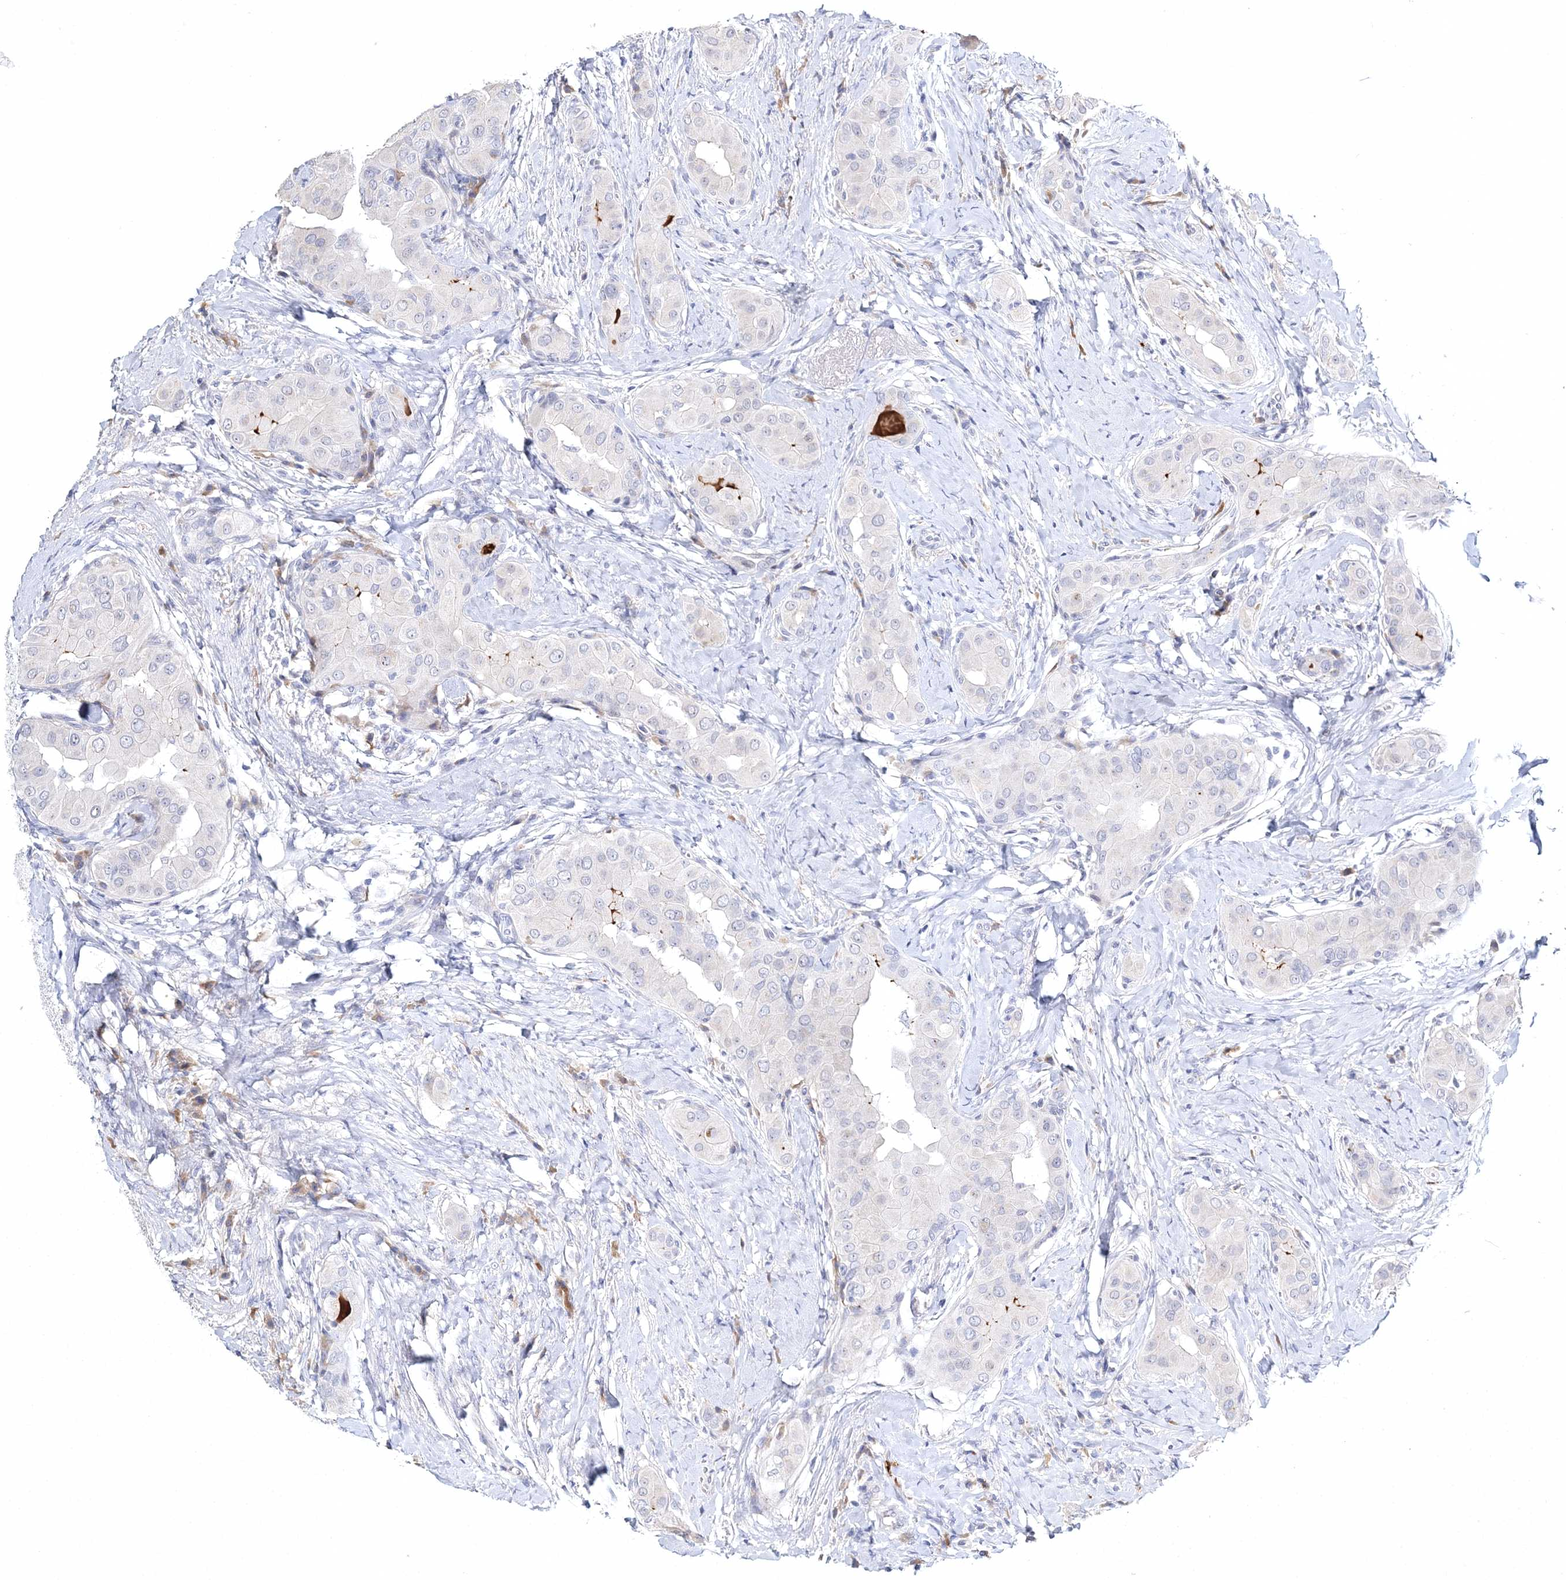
{"staining": {"intensity": "negative", "quantity": "none", "location": "none"}, "tissue": "thyroid cancer", "cell_type": "Tumor cells", "image_type": "cancer", "snomed": [{"axis": "morphology", "description": "Papillary adenocarcinoma, NOS"}, {"axis": "topography", "description": "Thyroid gland"}], "caption": "An immunohistochemistry photomicrograph of thyroid cancer is shown. There is no staining in tumor cells of thyroid cancer.", "gene": "MYOZ2", "patient": {"sex": "male", "age": 33}}